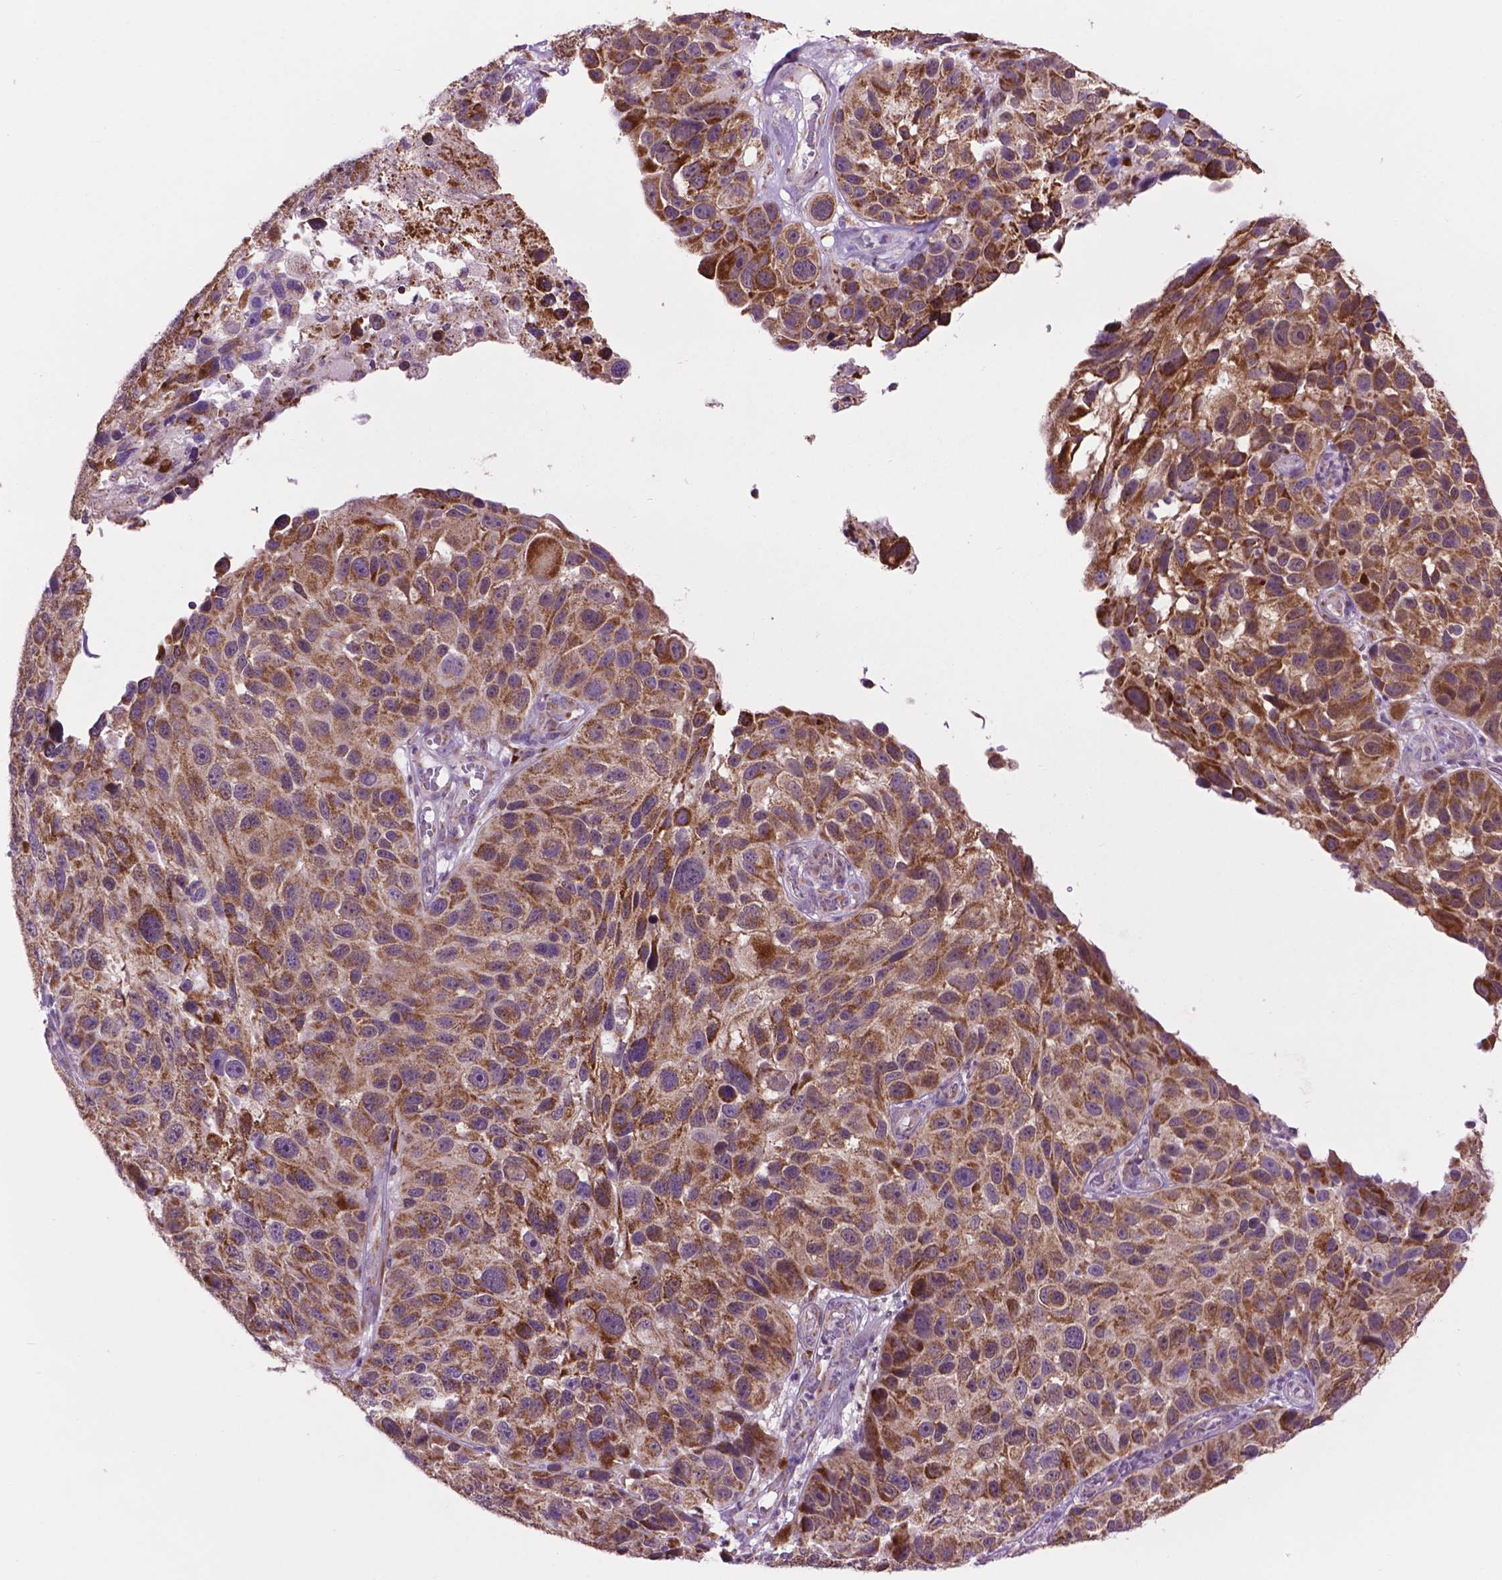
{"staining": {"intensity": "moderate", "quantity": ">75%", "location": "cytoplasmic/membranous"}, "tissue": "melanoma", "cell_type": "Tumor cells", "image_type": "cancer", "snomed": [{"axis": "morphology", "description": "Malignant melanoma, NOS"}, {"axis": "topography", "description": "Skin"}], "caption": "An IHC photomicrograph of neoplastic tissue is shown. Protein staining in brown labels moderate cytoplasmic/membranous positivity in malignant melanoma within tumor cells.", "gene": "PYCR3", "patient": {"sex": "male", "age": 53}}